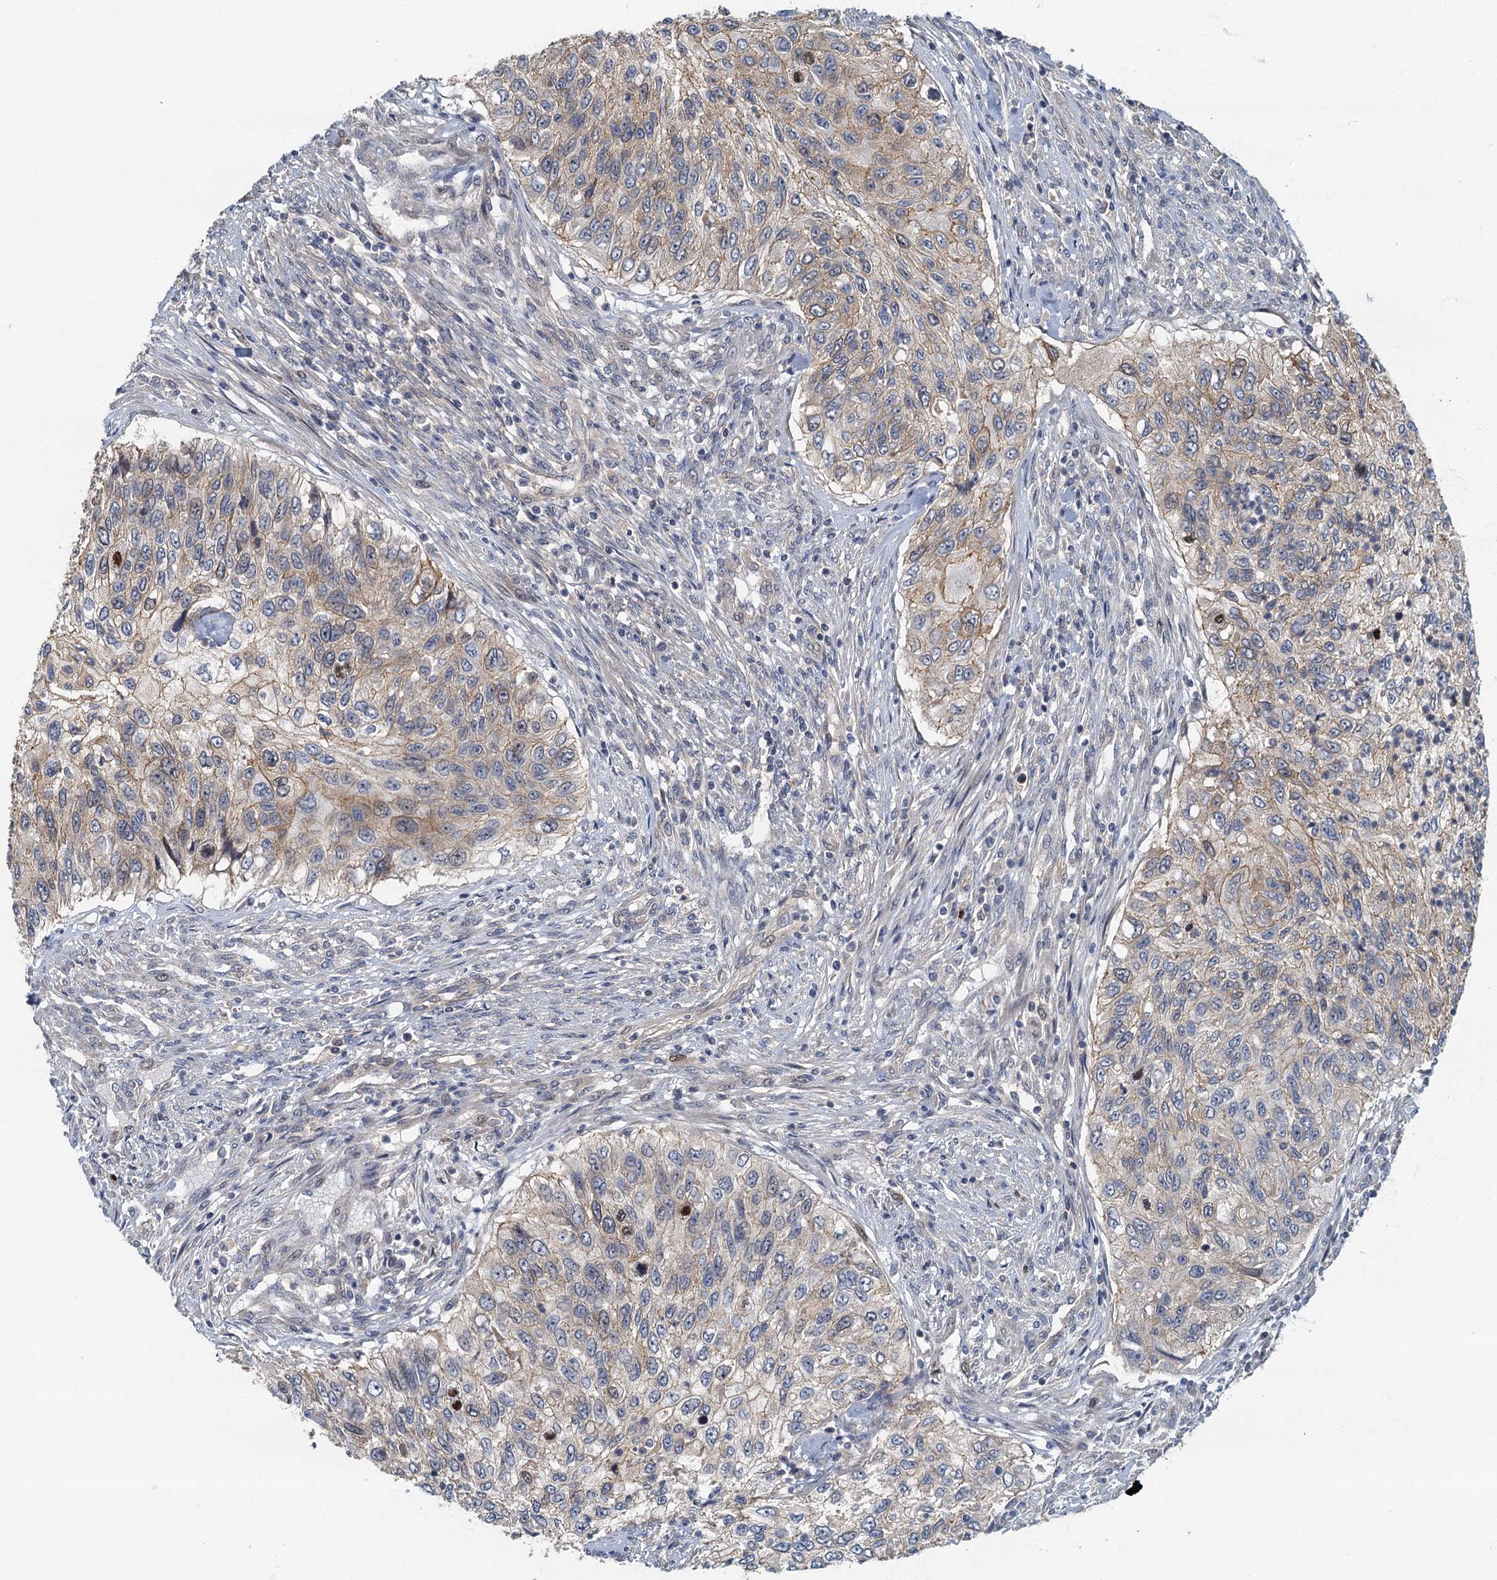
{"staining": {"intensity": "weak", "quantity": "25%-75%", "location": "cytoplasmic/membranous"}, "tissue": "urothelial cancer", "cell_type": "Tumor cells", "image_type": "cancer", "snomed": [{"axis": "morphology", "description": "Urothelial carcinoma, High grade"}, {"axis": "topography", "description": "Urinary bladder"}], "caption": "Immunohistochemistry (DAB) staining of human high-grade urothelial carcinoma exhibits weak cytoplasmic/membranous protein staining in approximately 25%-75% of tumor cells.", "gene": "CKAP2L", "patient": {"sex": "female", "age": 60}}